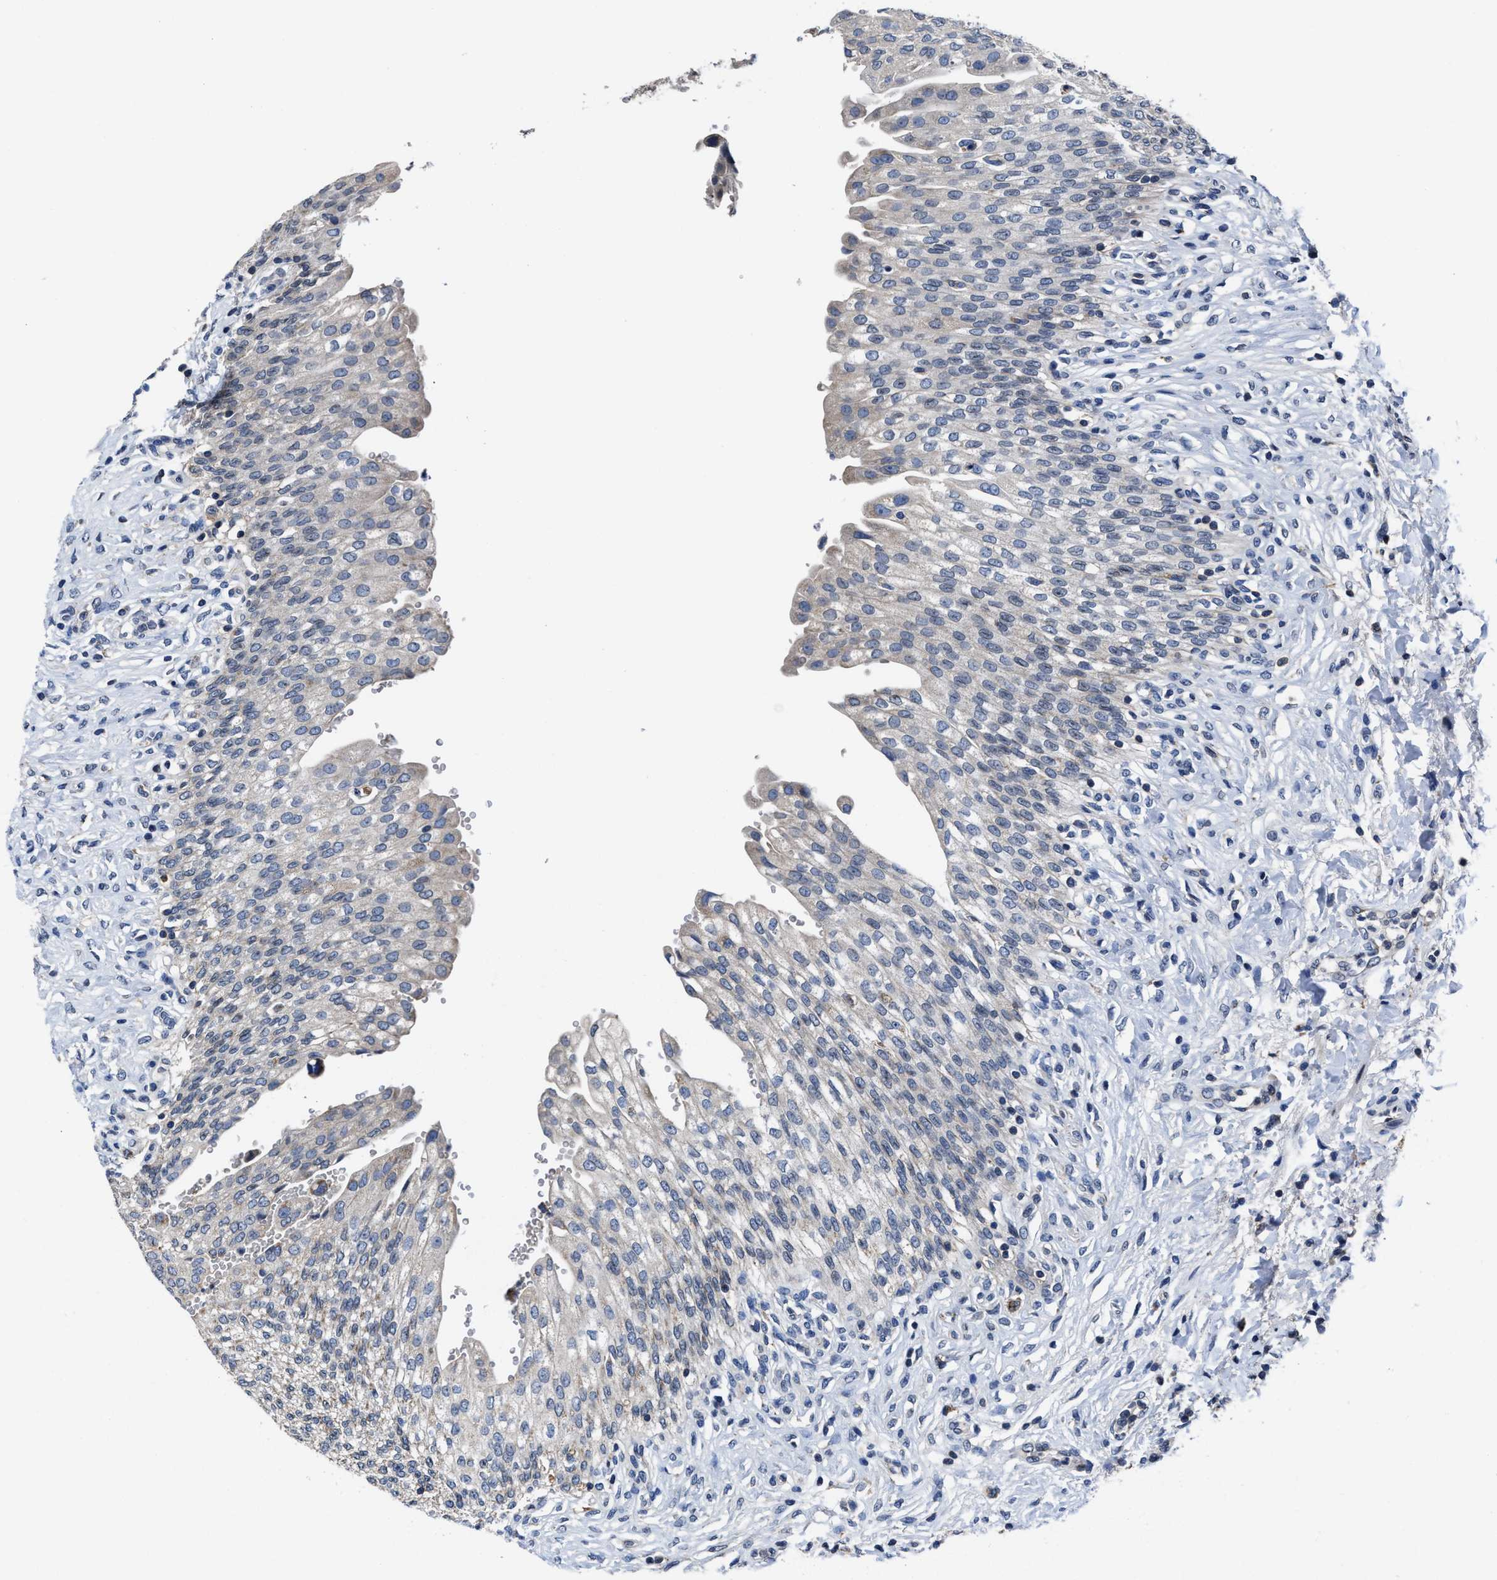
{"staining": {"intensity": "moderate", "quantity": "<25%", "location": "cytoplasmic/membranous"}, "tissue": "urinary bladder", "cell_type": "Urothelial cells", "image_type": "normal", "snomed": [{"axis": "morphology", "description": "Urothelial carcinoma, High grade"}, {"axis": "topography", "description": "Urinary bladder"}], "caption": "Moderate cytoplasmic/membranous protein staining is present in about <25% of urothelial cells in urinary bladder.", "gene": "CACNA1D", "patient": {"sex": "male", "age": 46}}